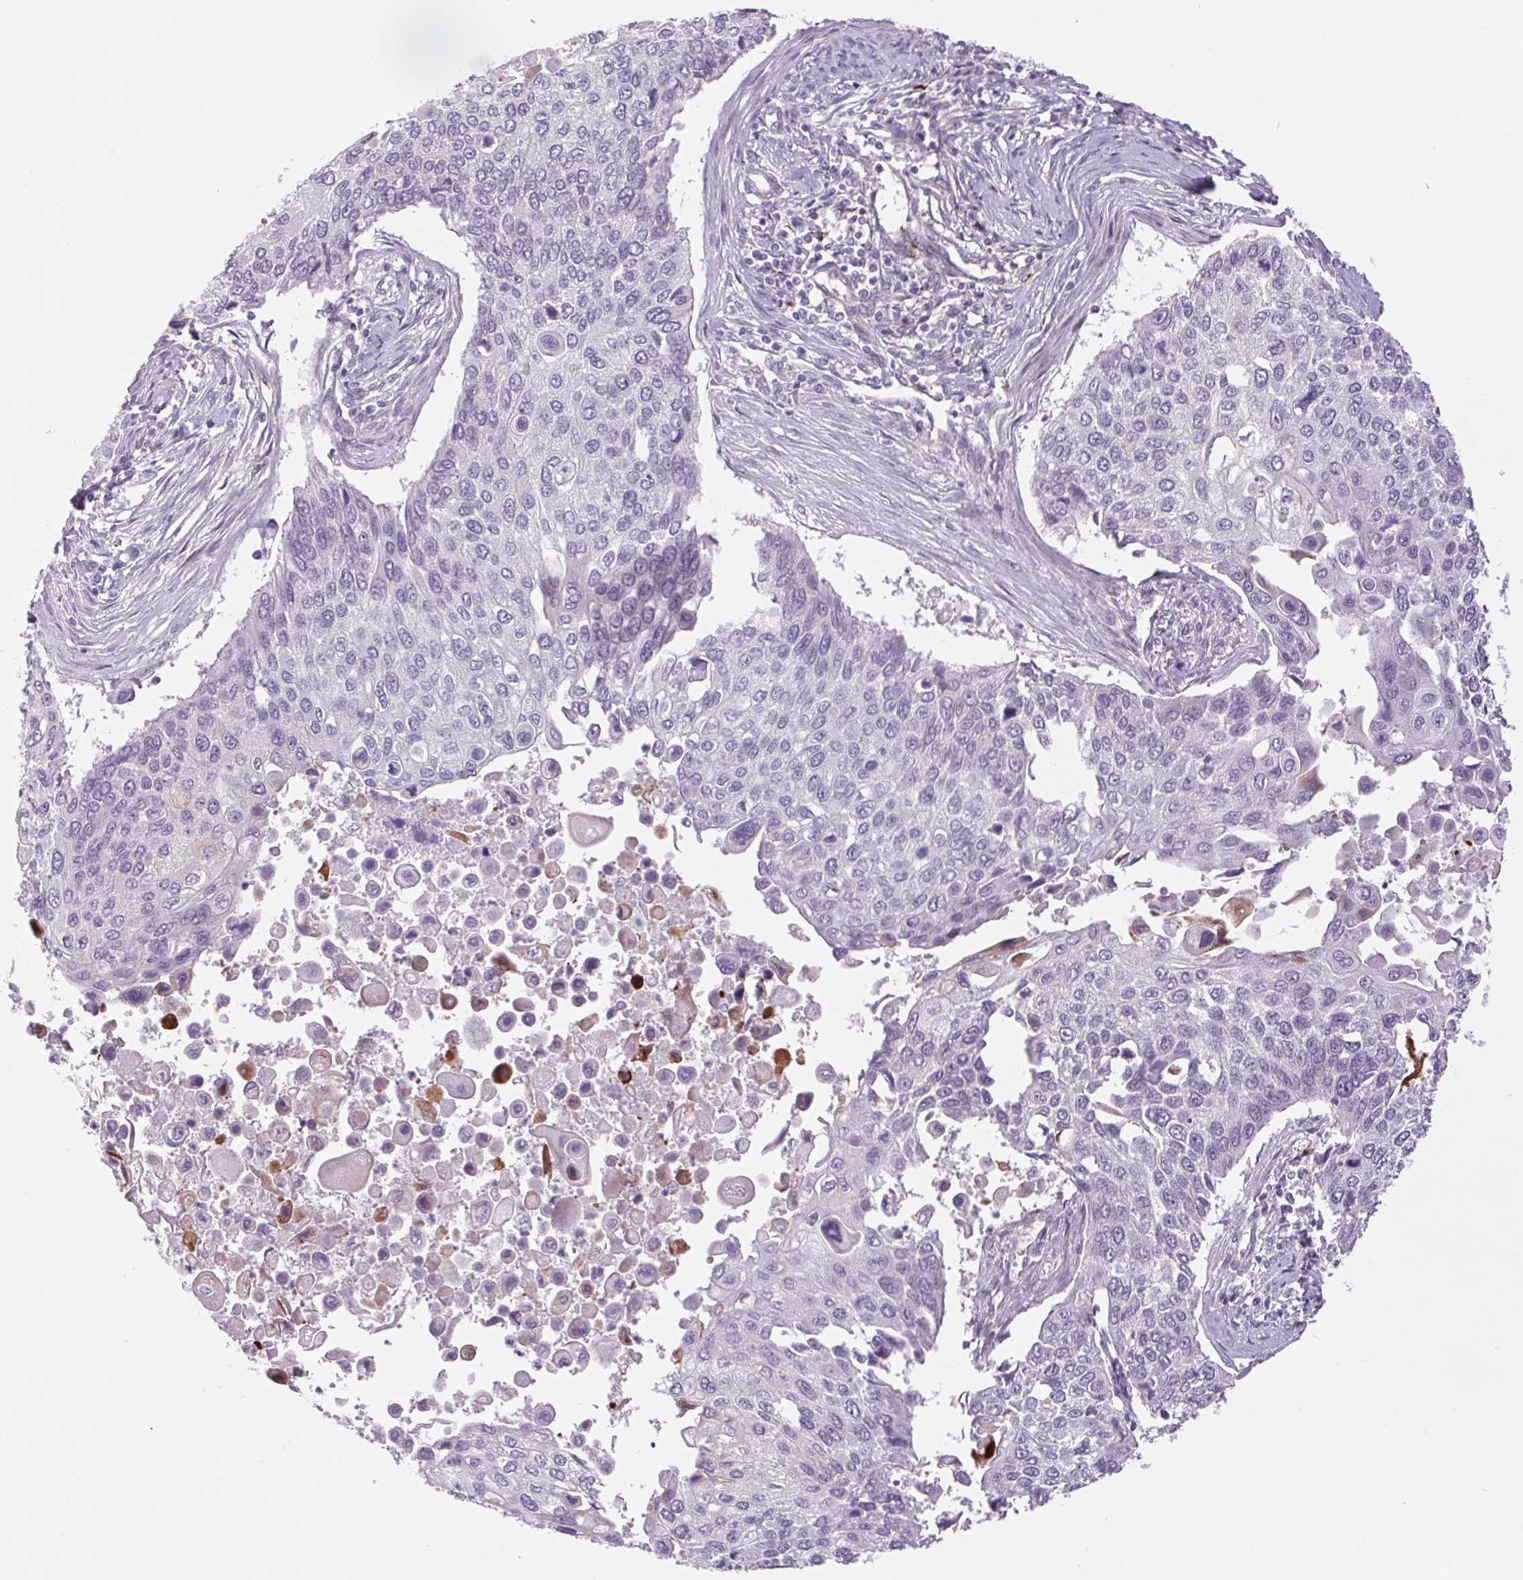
{"staining": {"intensity": "negative", "quantity": "none", "location": "none"}, "tissue": "lung cancer", "cell_type": "Tumor cells", "image_type": "cancer", "snomed": [{"axis": "morphology", "description": "Squamous cell carcinoma, NOS"}, {"axis": "morphology", "description": "Squamous cell carcinoma, metastatic, NOS"}, {"axis": "topography", "description": "Lung"}], "caption": "Tumor cells are negative for brown protein staining in lung squamous cell carcinoma.", "gene": "MS4A13", "patient": {"sex": "male", "age": 63}}